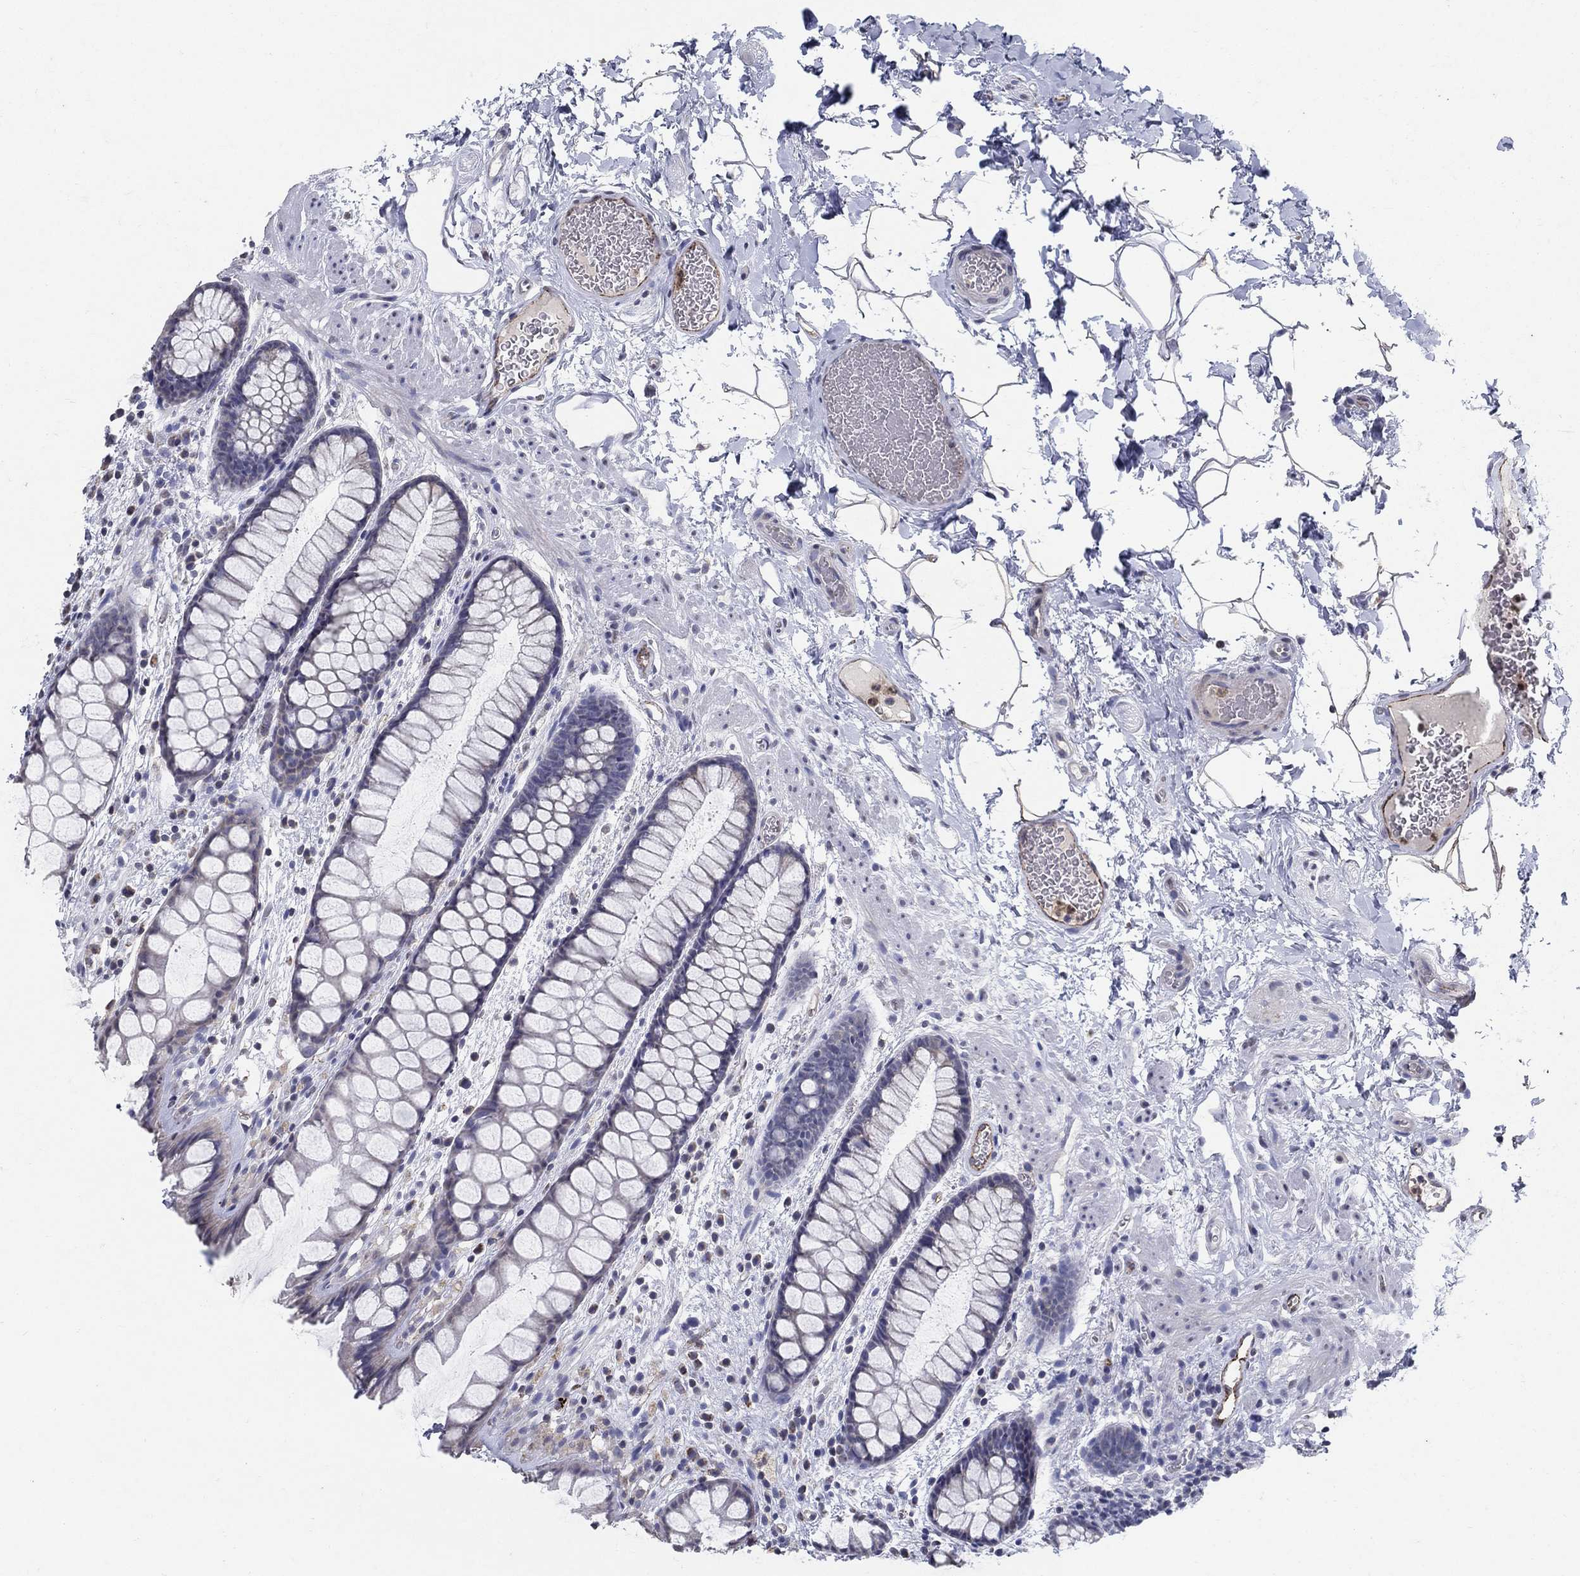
{"staining": {"intensity": "negative", "quantity": "none", "location": "none"}, "tissue": "rectum", "cell_type": "Glandular cells", "image_type": "normal", "snomed": [{"axis": "morphology", "description": "Normal tissue, NOS"}, {"axis": "topography", "description": "Rectum"}], "caption": "An IHC histopathology image of unremarkable rectum is shown. There is no staining in glandular cells of rectum.", "gene": "TINAG", "patient": {"sex": "female", "age": 62}}